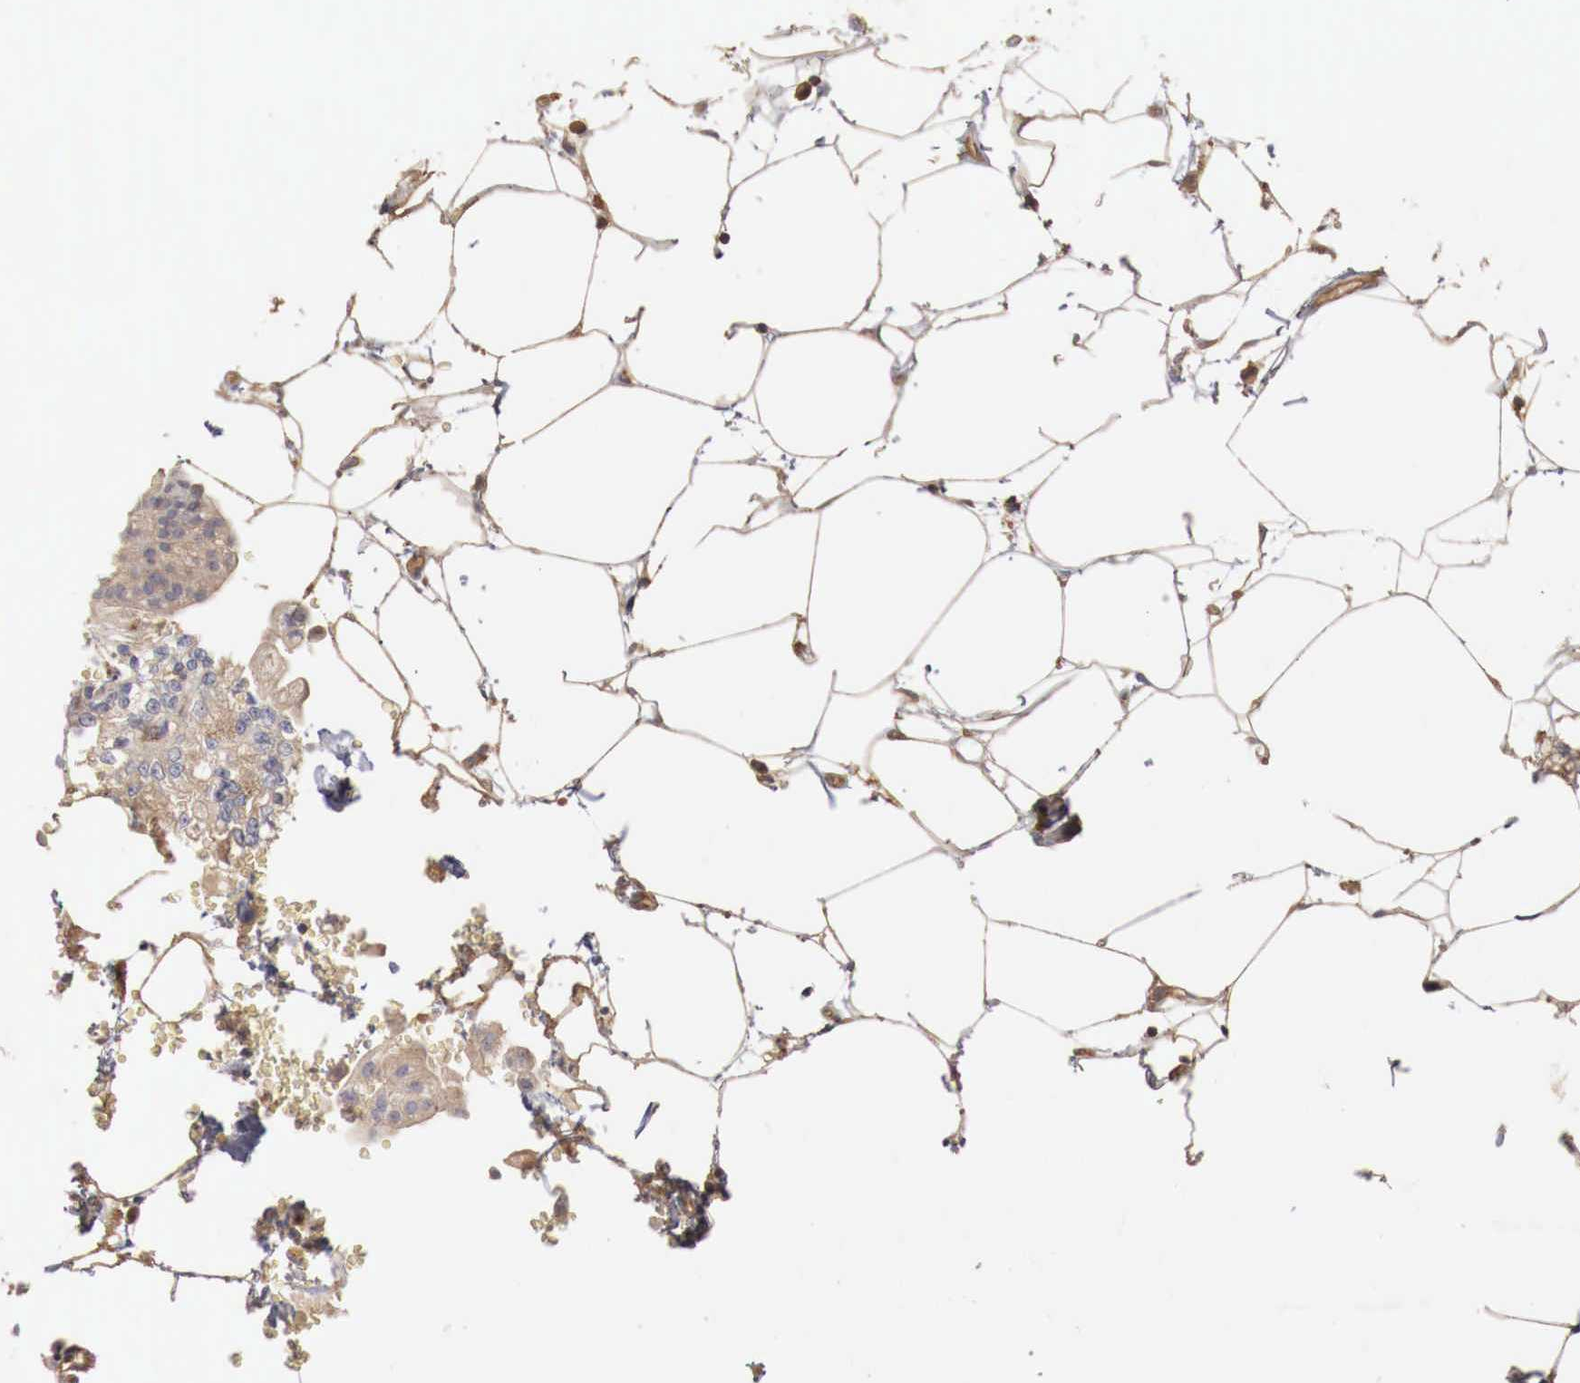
{"staining": {"intensity": "moderate", "quantity": ">75%", "location": "cytoplasmic/membranous"}, "tissue": "renal cancer", "cell_type": "Tumor cells", "image_type": "cancer", "snomed": [{"axis": "morphology", "description": "Adenocarcinoma, NOS"}, {"axis": "topography", "description": "Kidney"}], "caption": "Immunohistochemistry (DAB) staining of adenocarcinoma (renal) shows moderate cytoplasmic/membranous protein expression in about >75% of tumor cells.", "gene": "ARMCX4", "patient": {"sex": "female", "age": 56}}